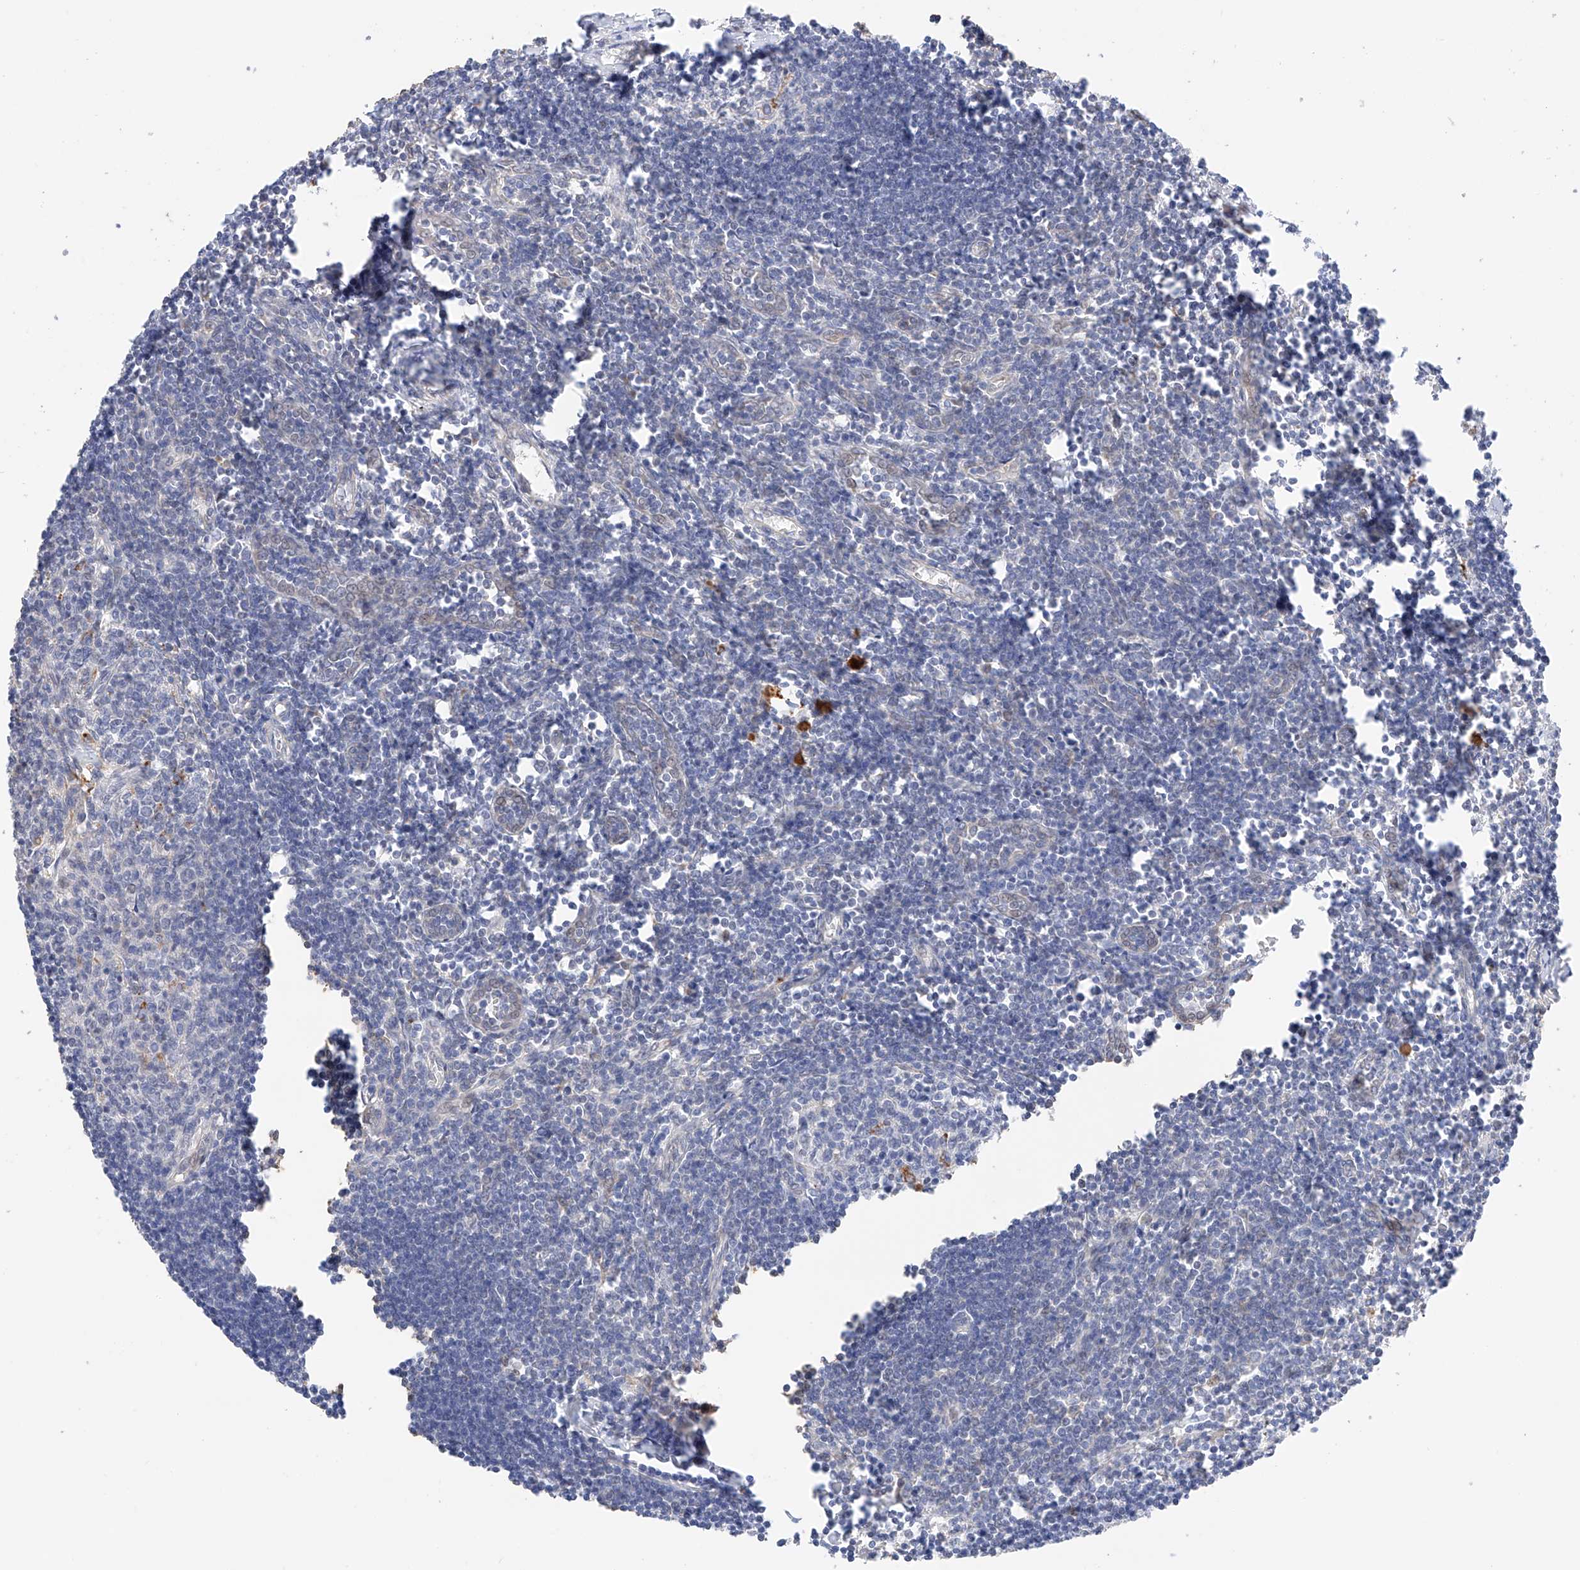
{"staining": {"intensity": "moderate", "quantity": "<25%", "location": "cytoplasmic/membranous"}, "tissue": "lymph node", "cell_type": "Germinal center cells", "image_type": "normal", "snomed": [{"axis": "morphology", "description": "Normal tissue, NOS"}, {"axis": "morphology", "description": "Malignant melanoma, Metastatic site"}, {"axis": "topography", "description": "Lymph node"}], "caption": "Immunohistochemistry (IHC) (DAB (3,3'-diaminobenzidine)) staining of unremarkable lymph node exhibits moderate cytoplasmic/membranous protein positivity in about <25% of germinal center cells. Using DAB (brown) and hematoxylin (blue) stains, captured at high magnification using brightfield microscopy.", "gene": "GCNT1", "patient": {"sex": "male", "age": 41}}